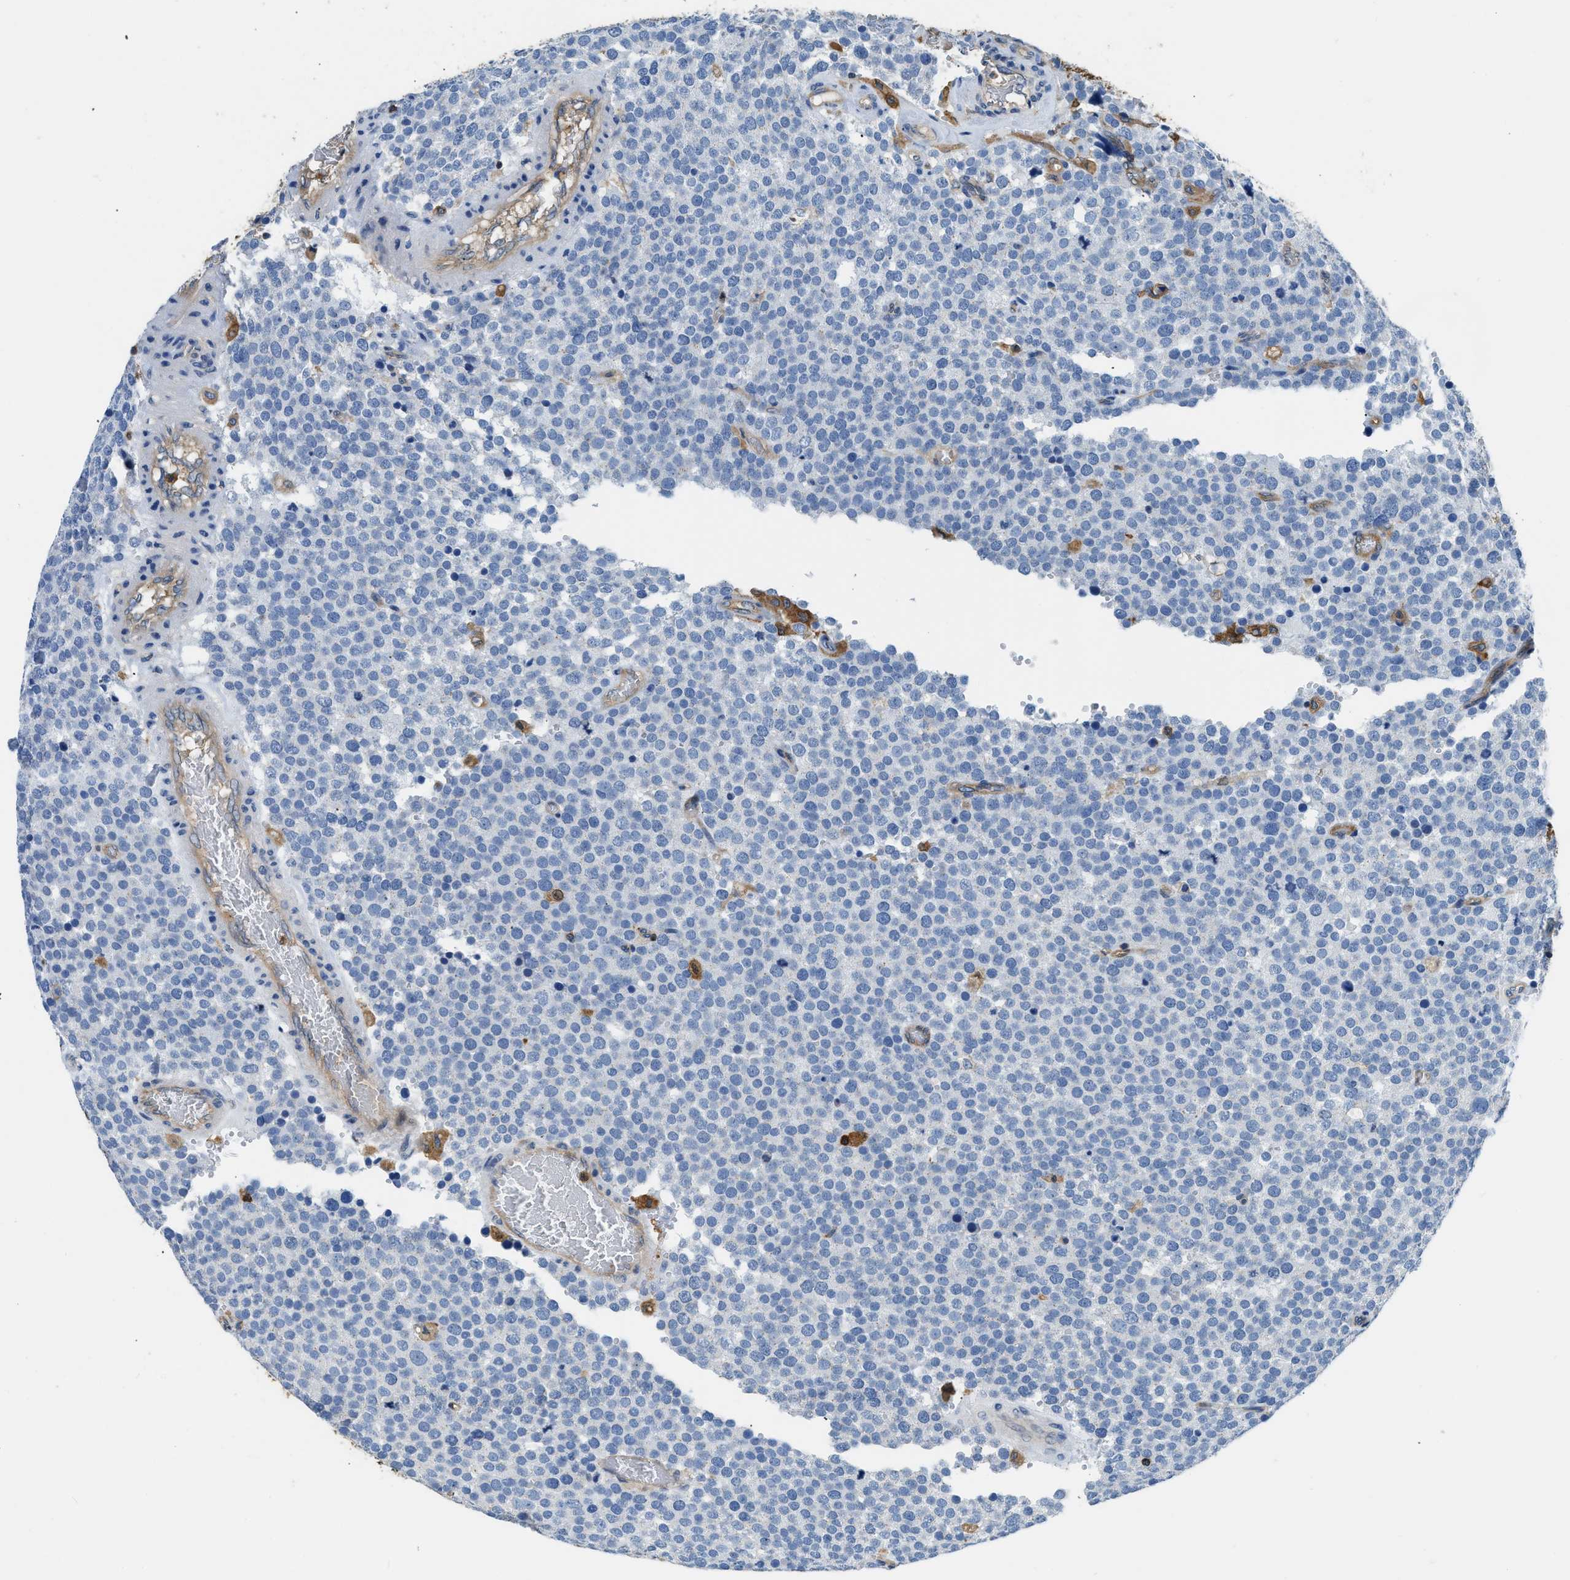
{"staining": {"intensity": "negative", "quantity": "none", "location": "none"}, "tissue": "testis cancer", "cell_type": "Tumor cells", "image_type": "cancer", "snomed": [{"axis": "morphology", "description": "Normal tissue, NOS"}, {"axis": "morphology", "description": "Seminoma, NOS"}, {"axis": "topography", "description": "Testis"}], "caption": "Tumor cells show no significant protein positivity in testis cancer.", "gene": "PKM", "patient": {"sex": "male", "age": 71}}